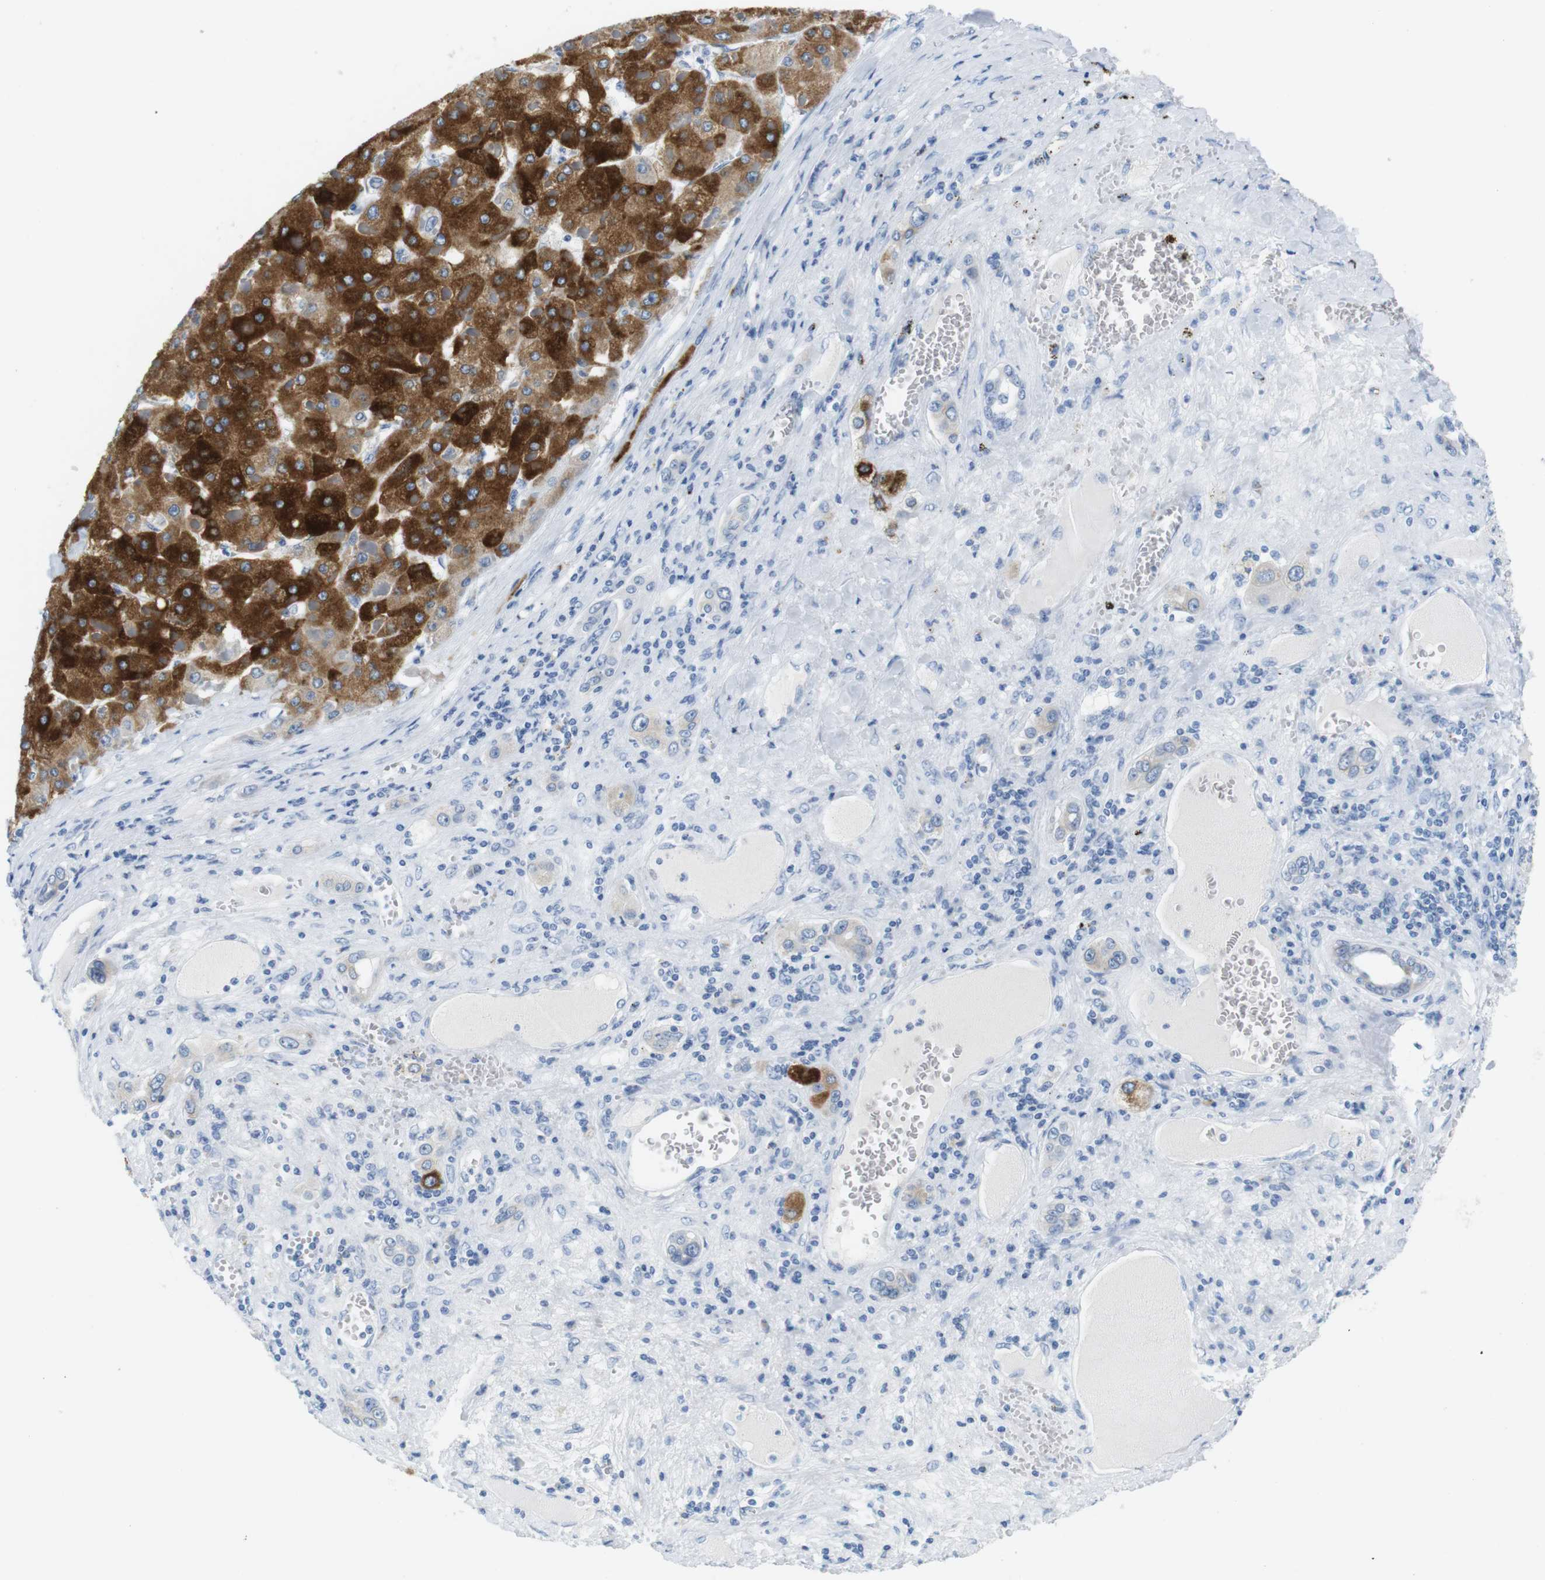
{"staining": {"intensity": "strong", "quantity": ">75%", "location": "cytoplasmic/membranous"}, "tissue": "liver cancer", "cell_type": "Tumor cells", "image_type": "cancer", "snomed": [{"axis": "morphology", "description": "Carcinoma, Hepatocellular, NOS"}, {"axis": "topography", "description": "Liver"}], "caption": "Hepatocellular carcinoma (liver) tissue displays strong cytoplasmic/membranous positivity in about >75% of tumor cells (IHC, brightfield microscopy, high magnification).", "gene": "CYP2C9", "patient": {"sex": "female", "age": 73}}